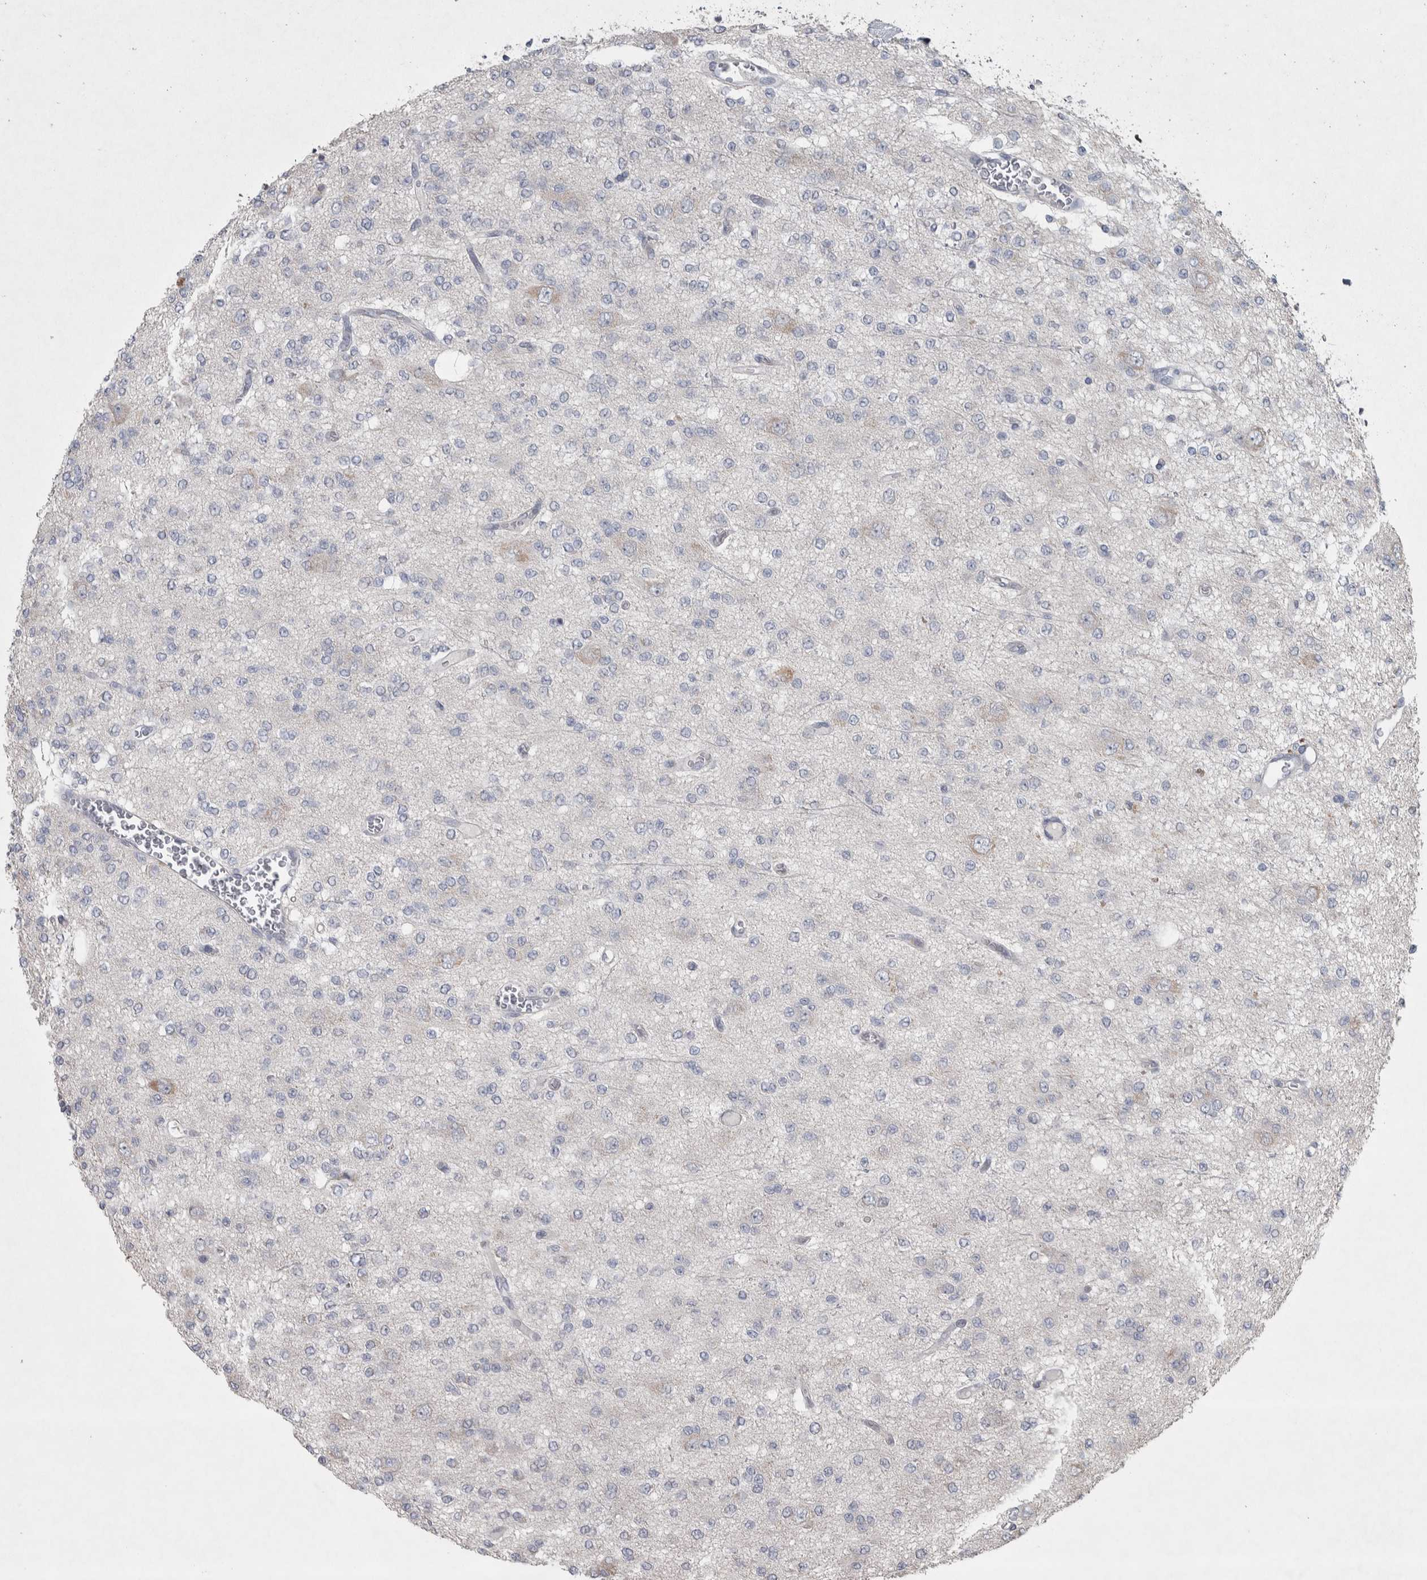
{"staining": {"intensity": "negative", "quantity": "none", "location": "none"}, "tissue": "glioma", "cell_type": "Tumor cells", "image_type": "cancer", "snomed": [{"axis": "morphology", "description": "Glioma, malignant, Low grade"}, {"axis": "topography", "description": "Brain"}], "caption": "High magnification brightfield microscopy of glioma stained with DAB (3,3'-diaminobenzidine) (brown) and counterstained with hematoxylin (blue): tumor cells show no significant positivity.", "gene": "SRP68", "patient": {"sex": "male", "age": 38}}